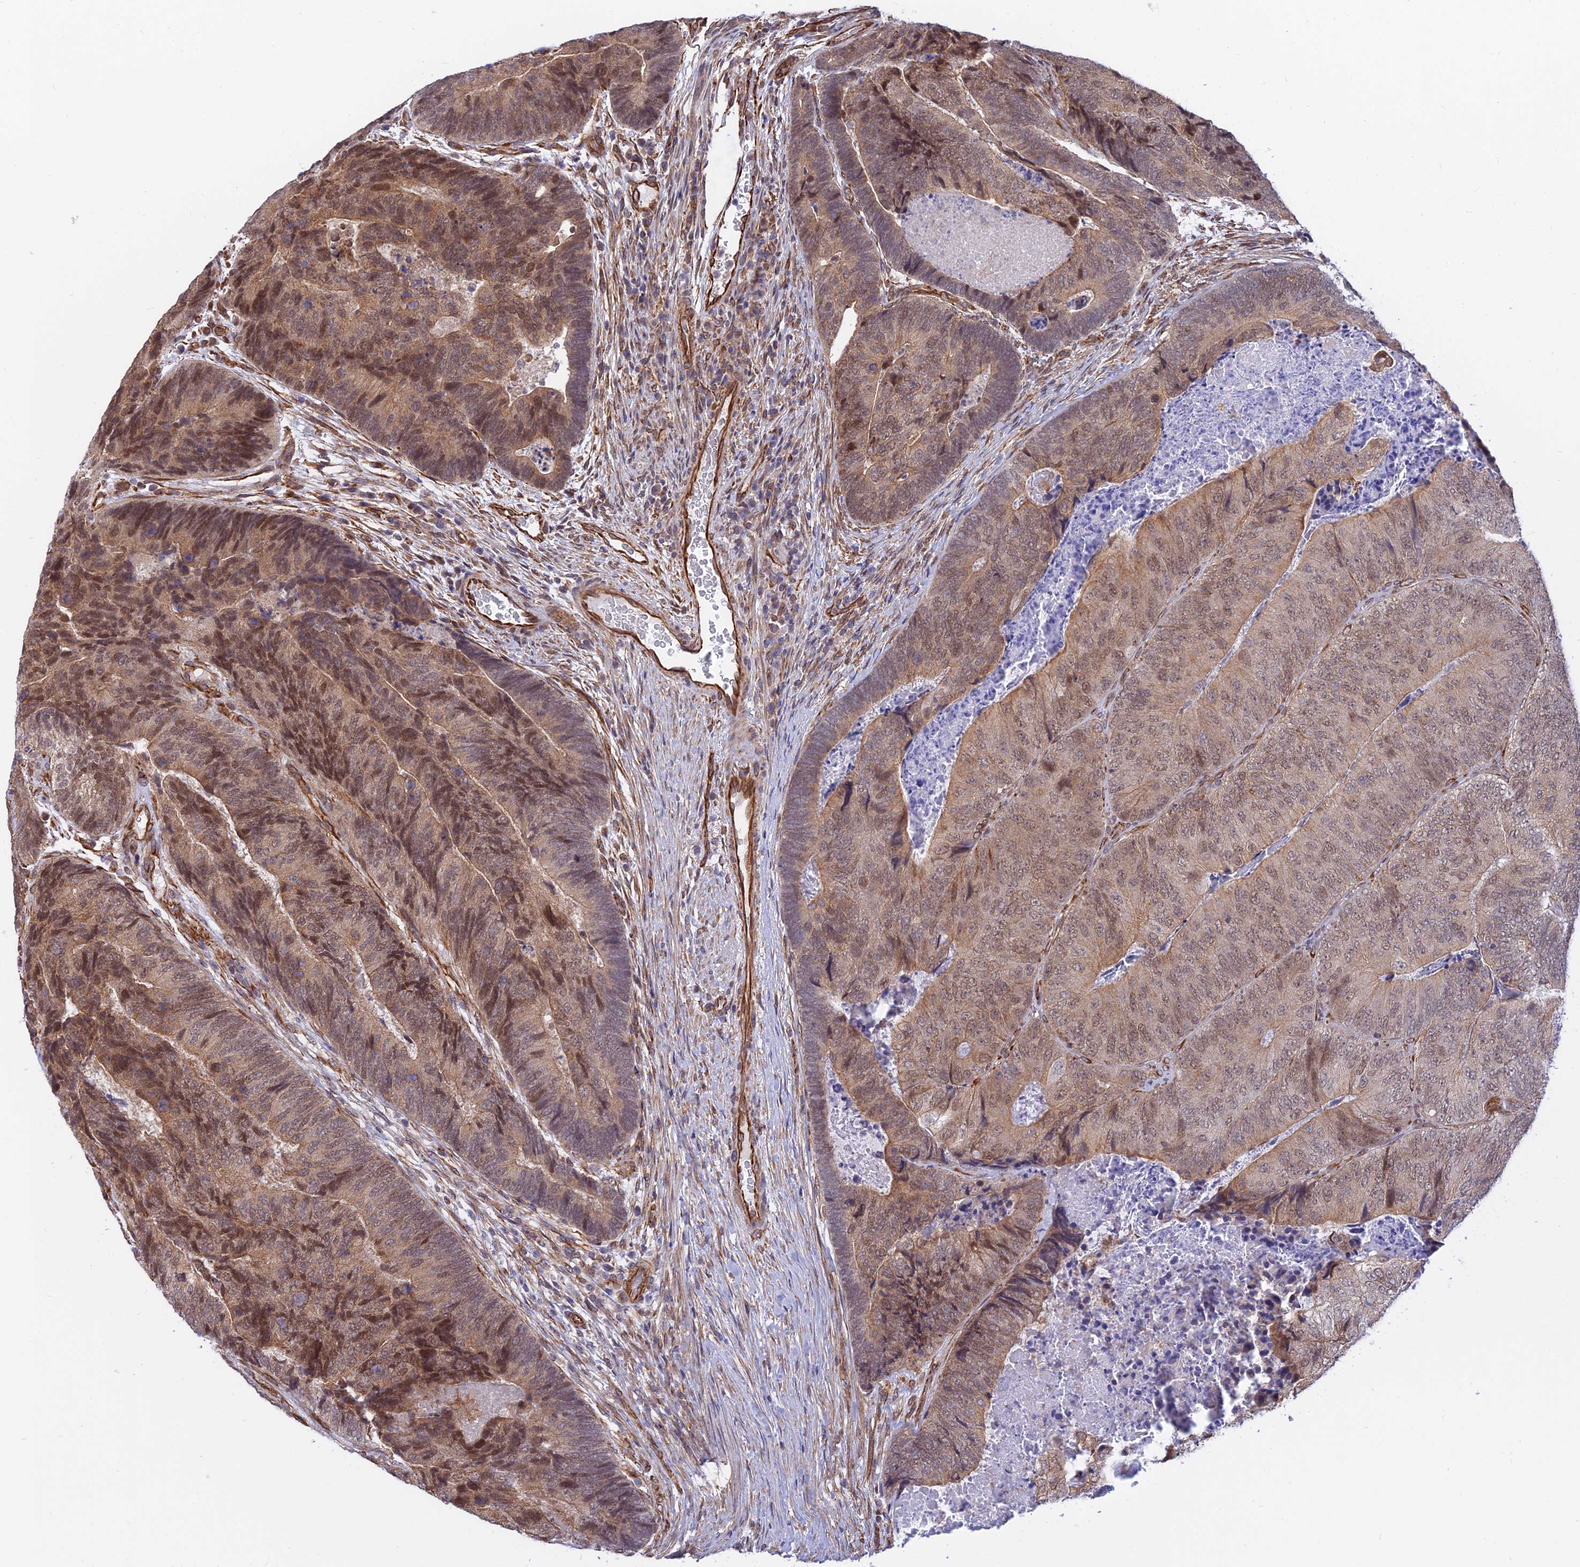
{"staining": {"intensity": "moderate", "quantity": "25%-75%", "location": "nuclear"}, "tissue": "colorectal cancer", "cell_type": "Tumor cells", "image_type": "cancer", "snomed": [{"axis": "morphology", "description": "Adenocarcinoma, NOS"}, {"axis": "topography", "description": "Colon"}], "caption": "Colorectal cancer stained with a protein marker shows moderate staining in tumor cells.", "gene": "PAGR1", "patient": {"sex": "female", "age": 67}}